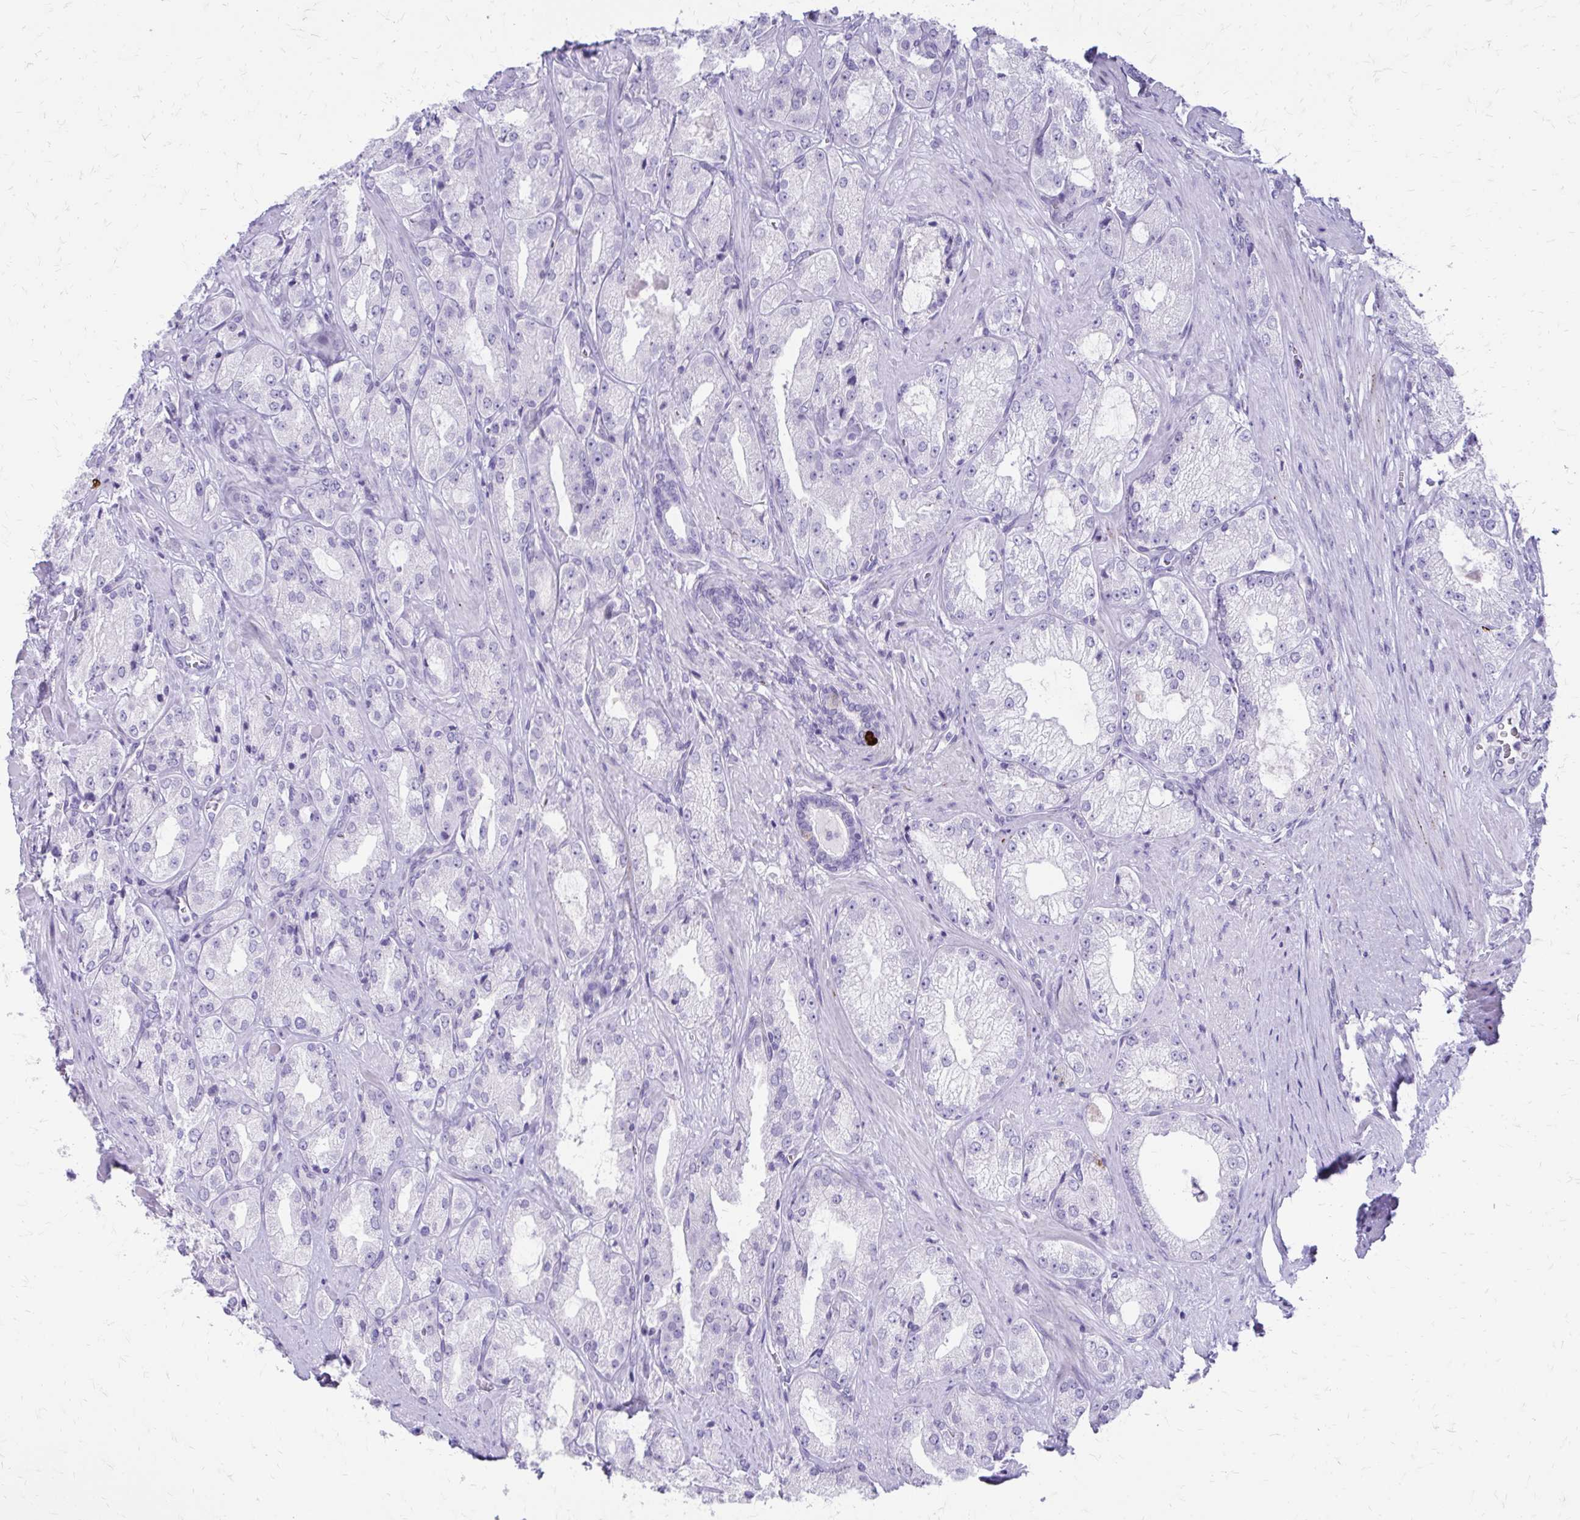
{"staining": {"intensity": "negative", "quantity": "none", "location": "none"}, "tissue": "prostate cancer", "cell_type": "Tumor cells", "image_type": "cancer", "snomed": [{"axis": "morphology", "description": "Adenocarcinoma, High grade"}, {"axis": "topography", "description": "Prostate"}], "caption": "The IHC photomicrograph has no significant positivity in tumor cells of high-grade adenocarcinoma (prostate) tissue.", "gene": "LCN15", "patient": {"sex": "male", "age": 68}}